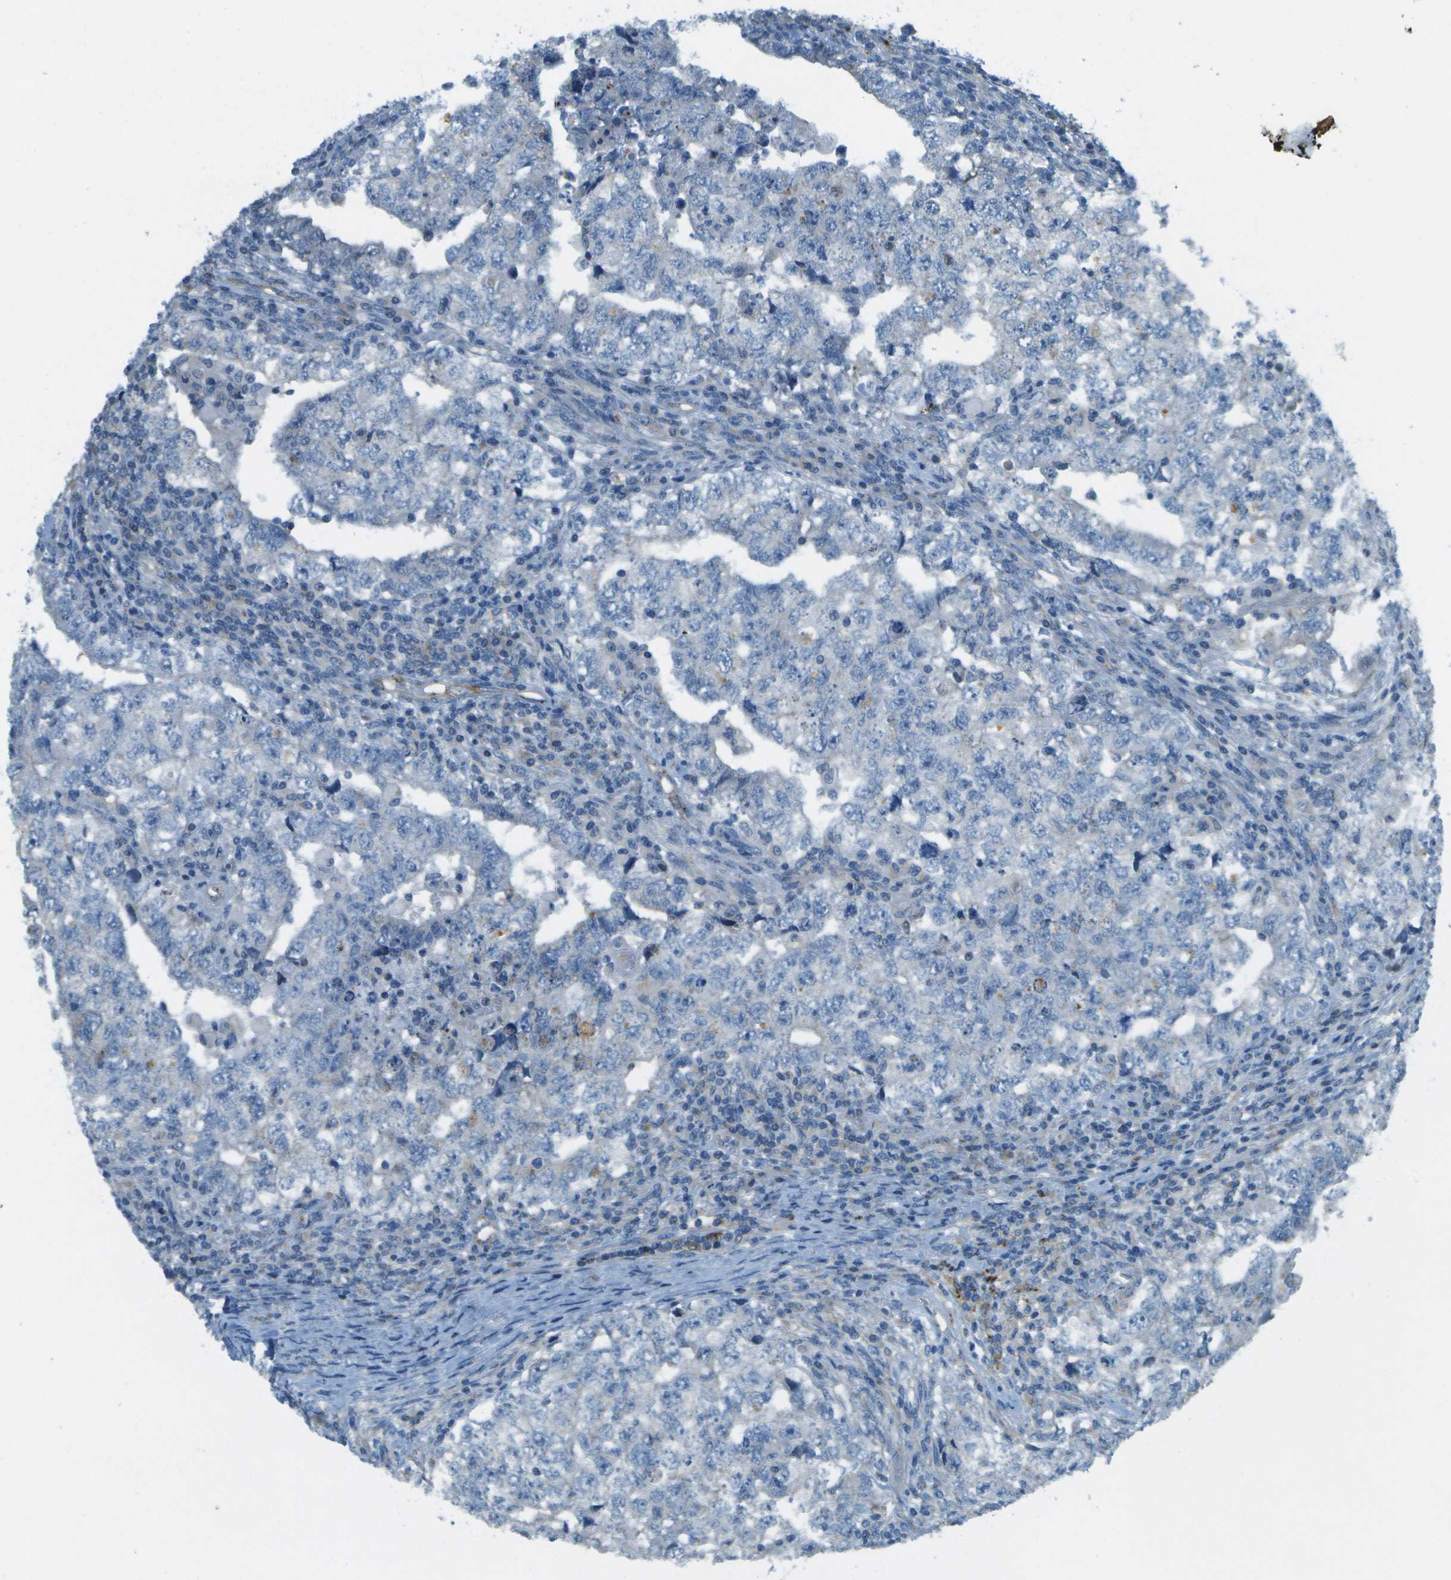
{"staining": {"intensity": "negative", "quantity": "none", "location": "none"}, "tissue": "testis cancer", "cell_type": "Tumor cells", "image_type": "cancer", "snomed": [{"axis": "morphology", "description": "Carcinoma, Embryonal, NOS"}, {"axis": "topography", "description": "Testis"}], "caption": "Immunohistochemistry (IHC) micrograph of neoplastic tissue: human testis cancer stained with DAB demonstrates no significant protein staining in tumor cells. The staining is performed using DAB brown chromogen with nuclei counter-stained in using hematoxylin.", "gene": "MYH11", "patient": {"sex": "male", "age": 36}}